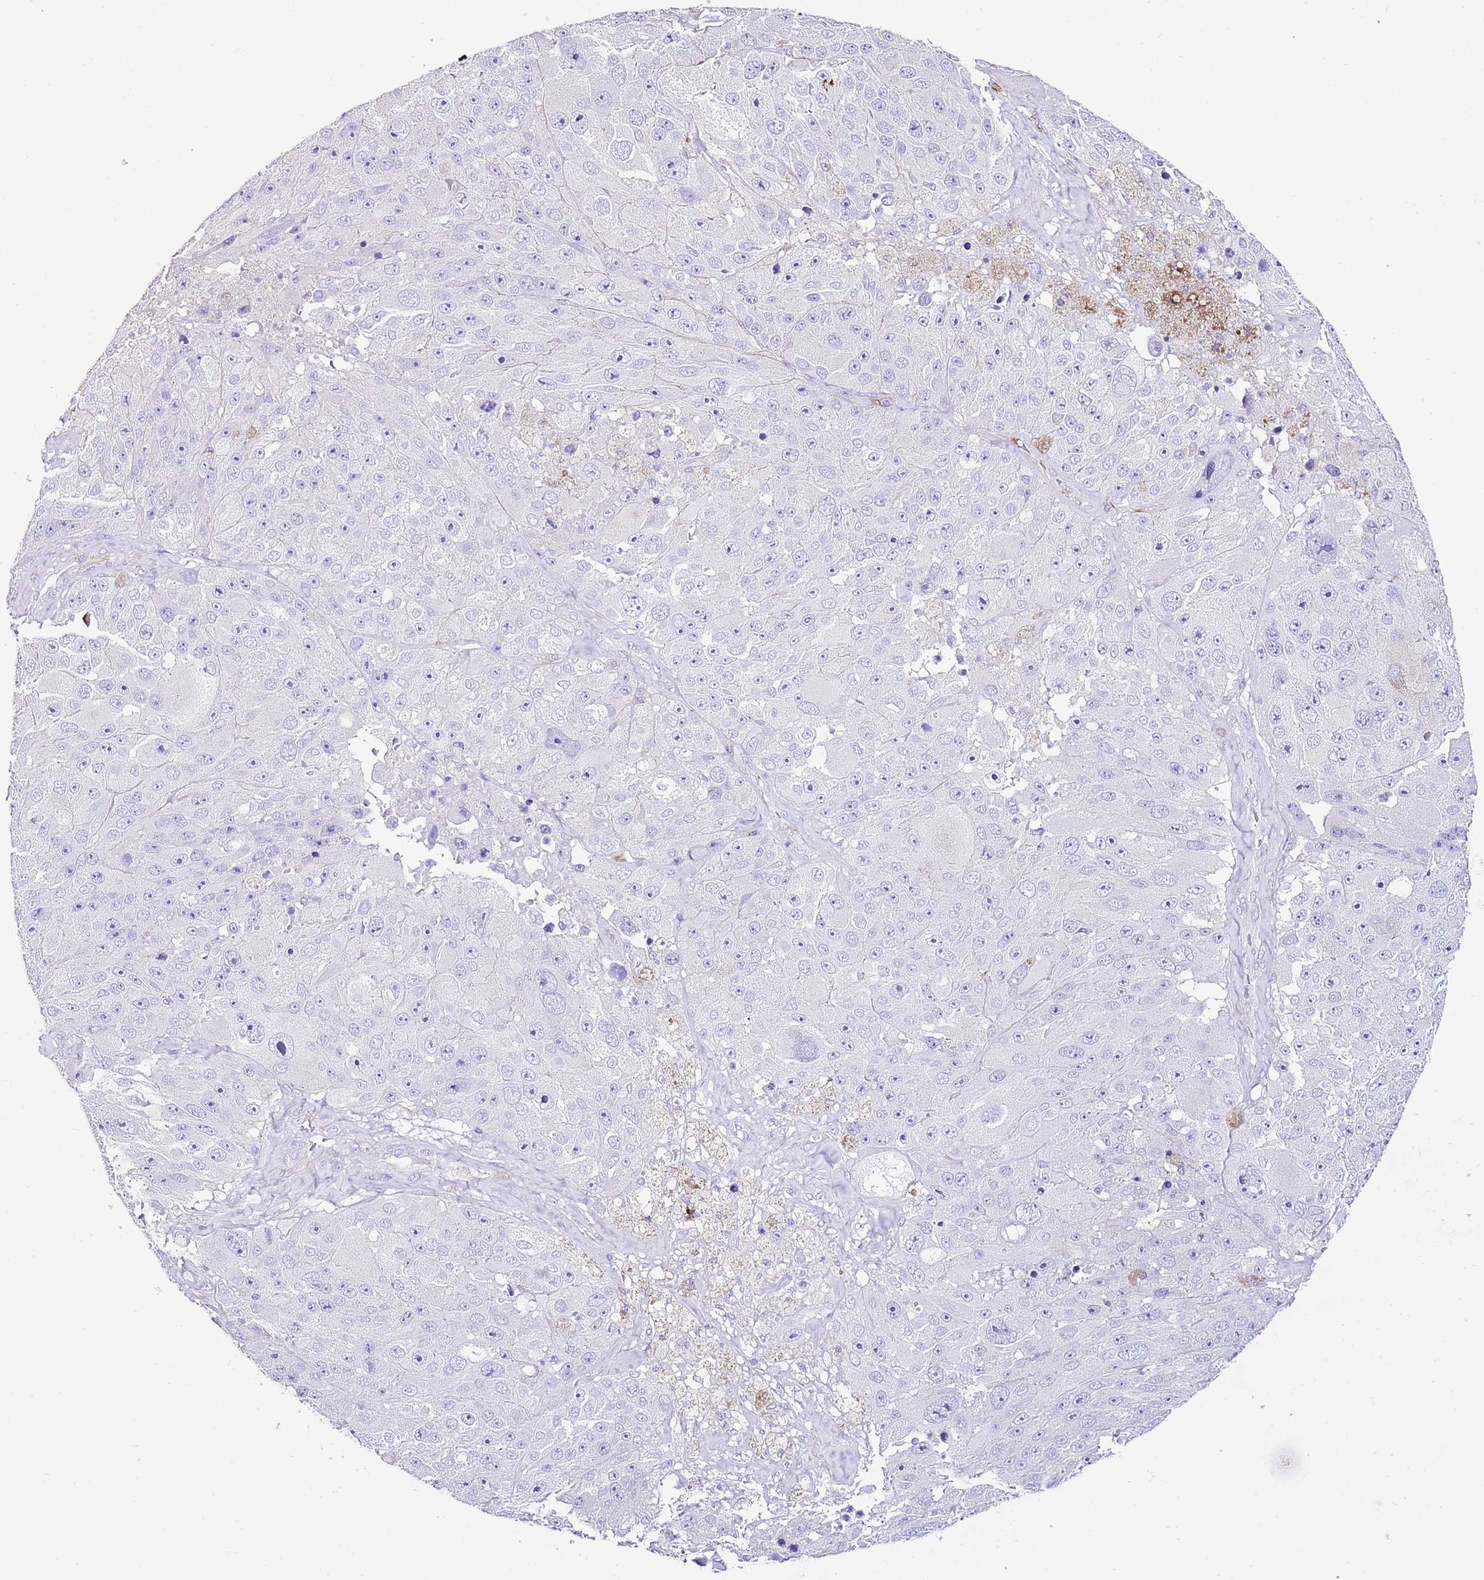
{"staining": {"intensity": "negative", "quantity": "none", "location": "none"}, "tissue": "melanoma", "cell_type": "Tumor cells", "image_type": "cancer", "snomed": [{"axis": "morphology", "description": "Malignant melanoma, Metastatic site"}, {"axis": "topography", "description": "Lymph node"}], "caption": "Photomicrograph shows no significant protein positivity in tumor cells of malignant melanoma (metastatic site). Brightfield microscopy of immunohistochemistry (IHC) stained with DAB (3,3'-diaminobenzidine) (brown) and hematoxylin (blue), captured at high magnification.", "gene": "ALDH3A1", "patient": {"sex": "male", "age": 62}}